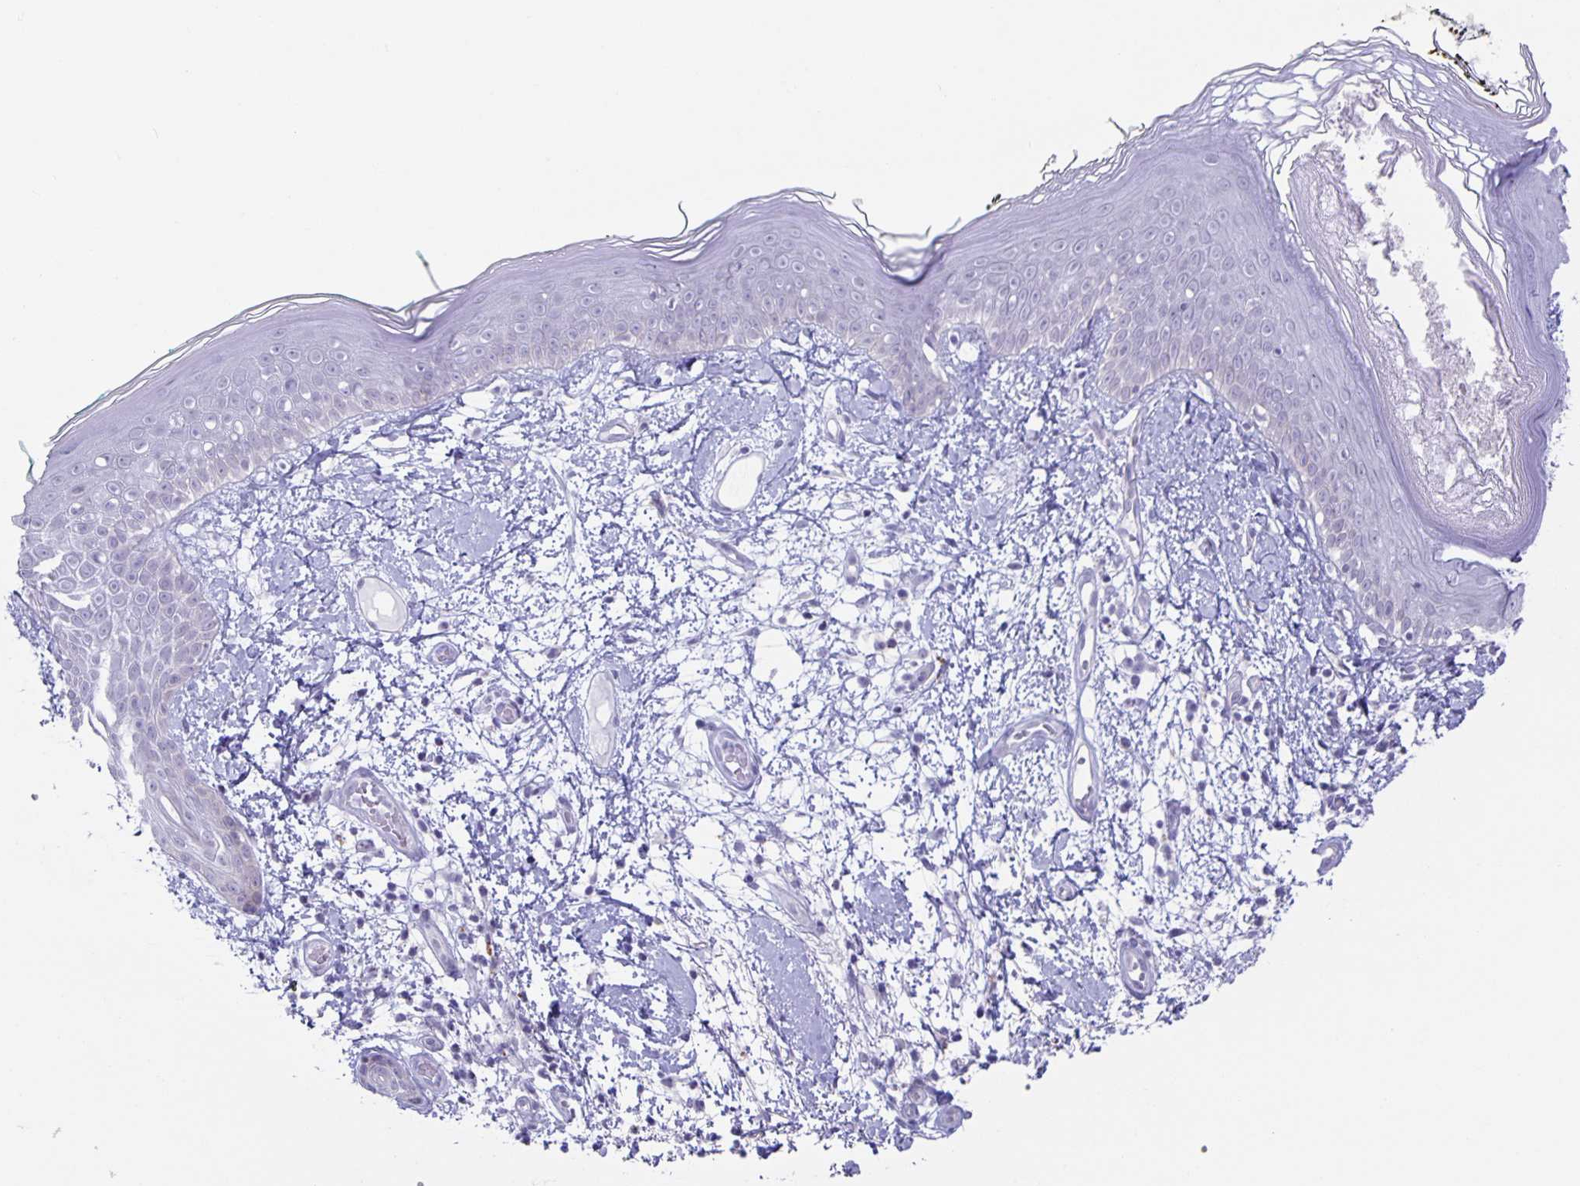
{"staining": {"intensity": "negative", "quantity": "none", "location": "none"}, "tissue": "skin", "cell_type": "Fibroblasts", "image_type": "normal", "snomed": [{"axis": "morphology", "description": "Normal tissue, NOS"}, {"axis": "topography", "description": "Skin"}], "caption": "There is no significant expression in fibroblasts of skin. (Brightfield microscopy of DAB immunohistochemistry (IHC) at high magnification).", "gene": "LIPA", "patient": {"sex": "female", "age": 34}}